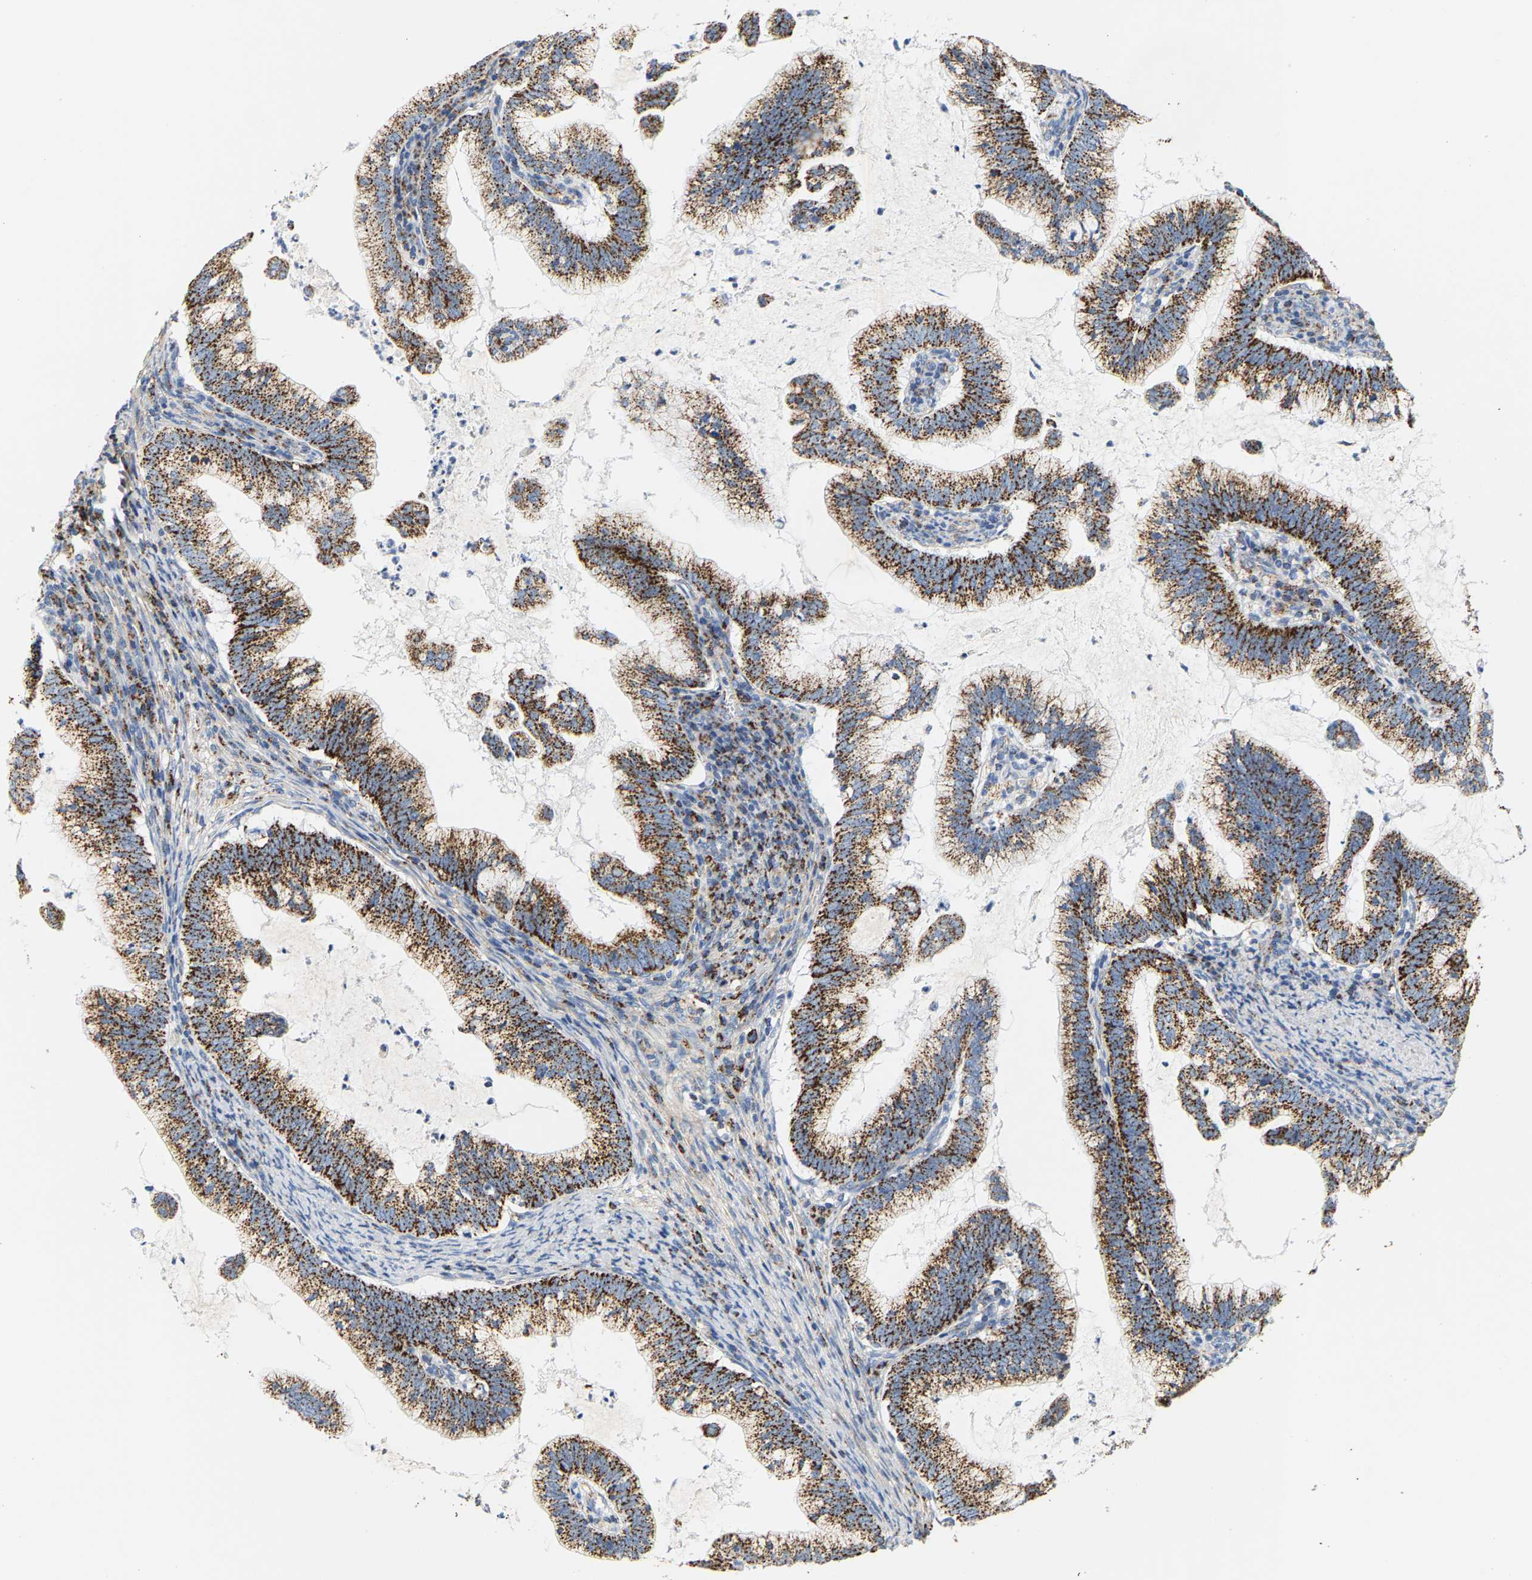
{"staining": {"intensity": "strong", "quantity": ">75%", "location": "cytoplasmic/membranous"}, "tissue": "cervical cancer", "cell_type": "Tumor cells", "image_type": "cancer", "snomed": [{"axis": "morphology", "description": "Adenocarcinoma, NOS"}, {"axis": "topography", "description": "Cervix"}], "caption": "DAB immunohistochemical staining of cervical cancer shows strong cytoplasmic/membranous protein staining in about >75% of tumor cells.", "gene": "SHMT2", "patient": {"sex": "female", "age": 36}}